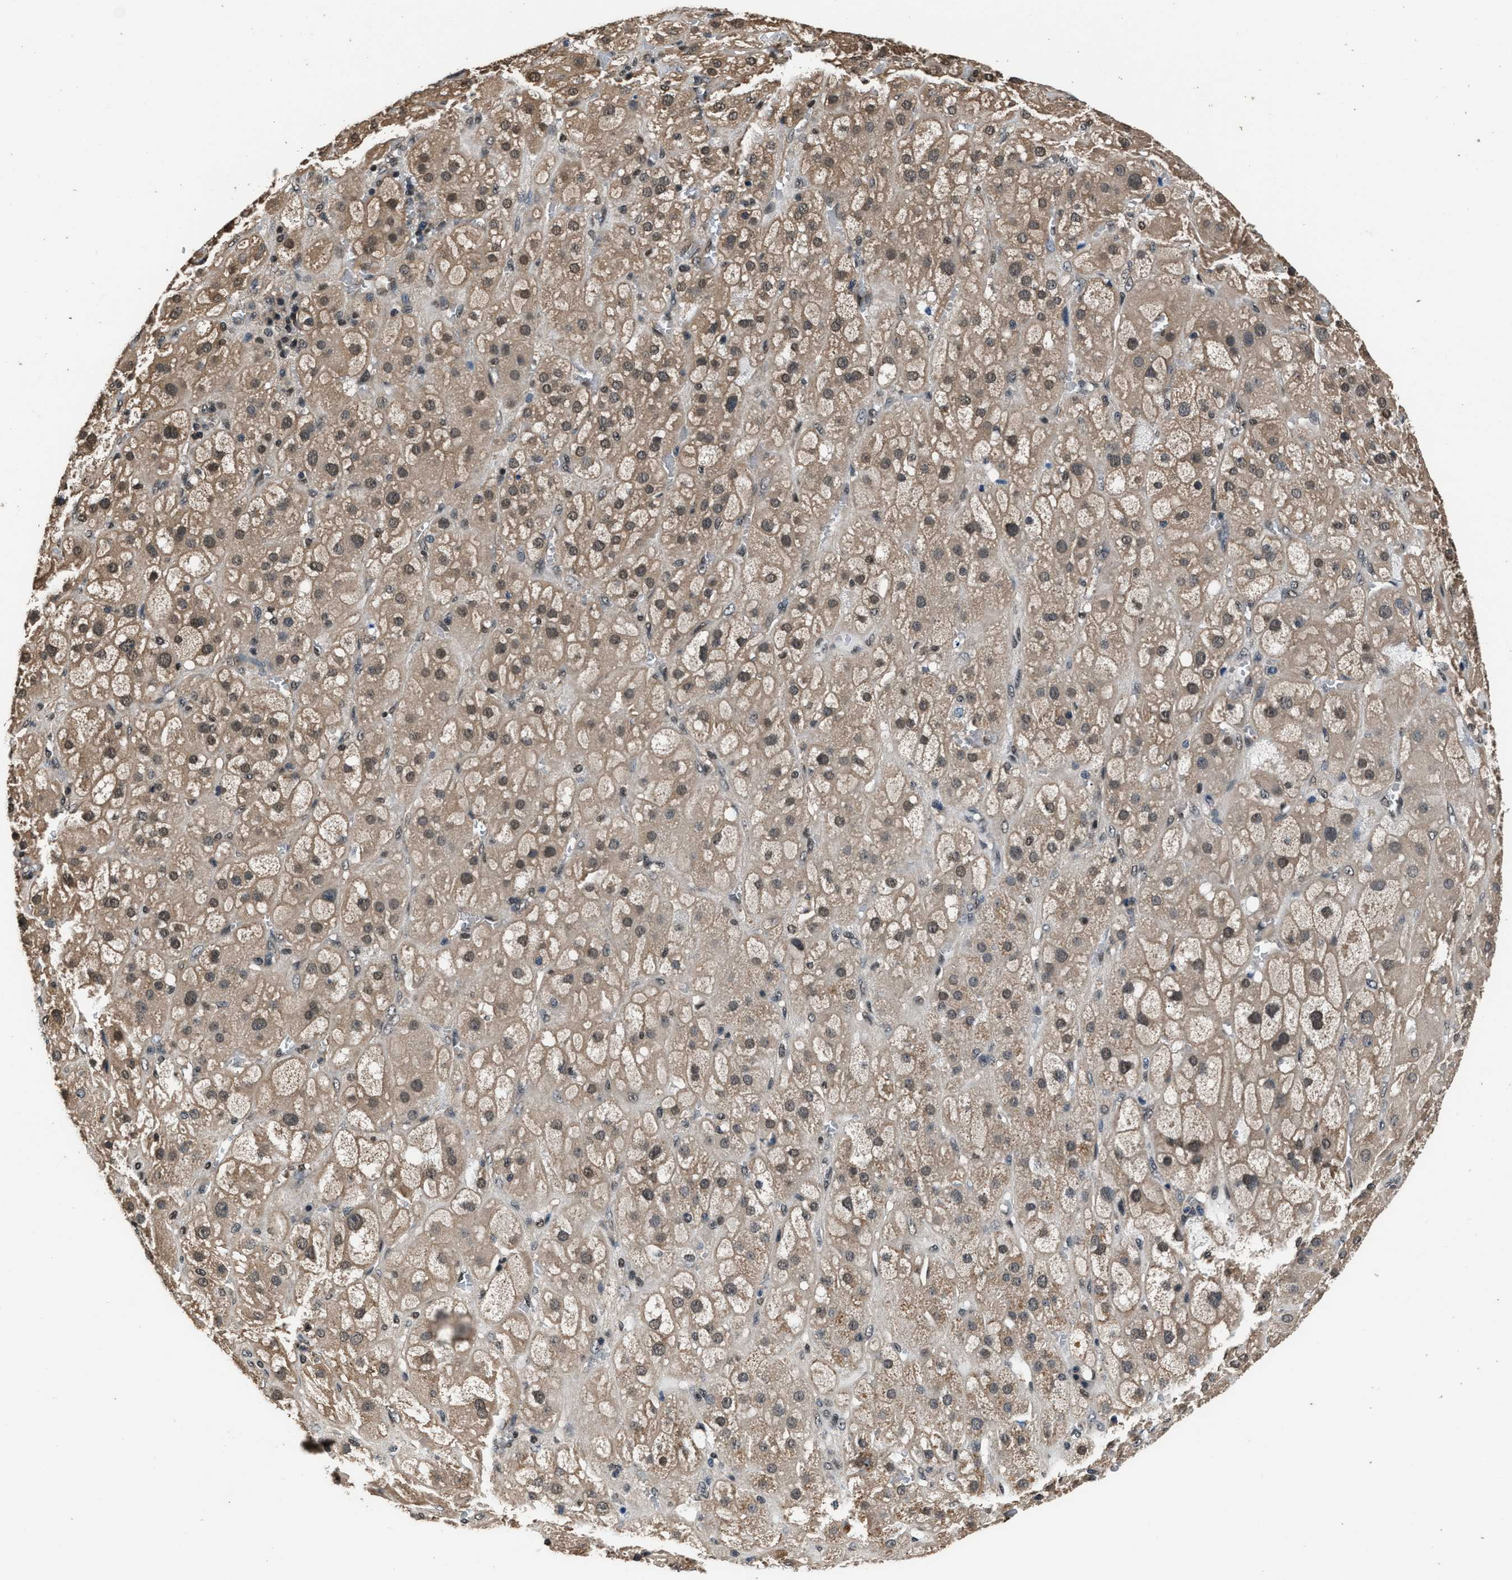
{"staining": {"intensity": "moderate", "quantity": ">75%", "location": "cytoplasmic/membranous,nuclear"}, "tissue": "adrenal gland", "cell_type": "Glandular cells", "image_type": "normal", "snomed": [{"axis": "morphology", "description": "Normal tissue, NOS"}, {"axis": "topography", "description": "Adrenal gland"}], "caption": "Immunohistochemistry (DAB) staining of benign adrenal gland shows moderate cytoplasmic/membranous,nuclear protein expression in about >75% of glandular cells.", "gene": "DFFA", "patient": {"sex": "female", "age": 47}}